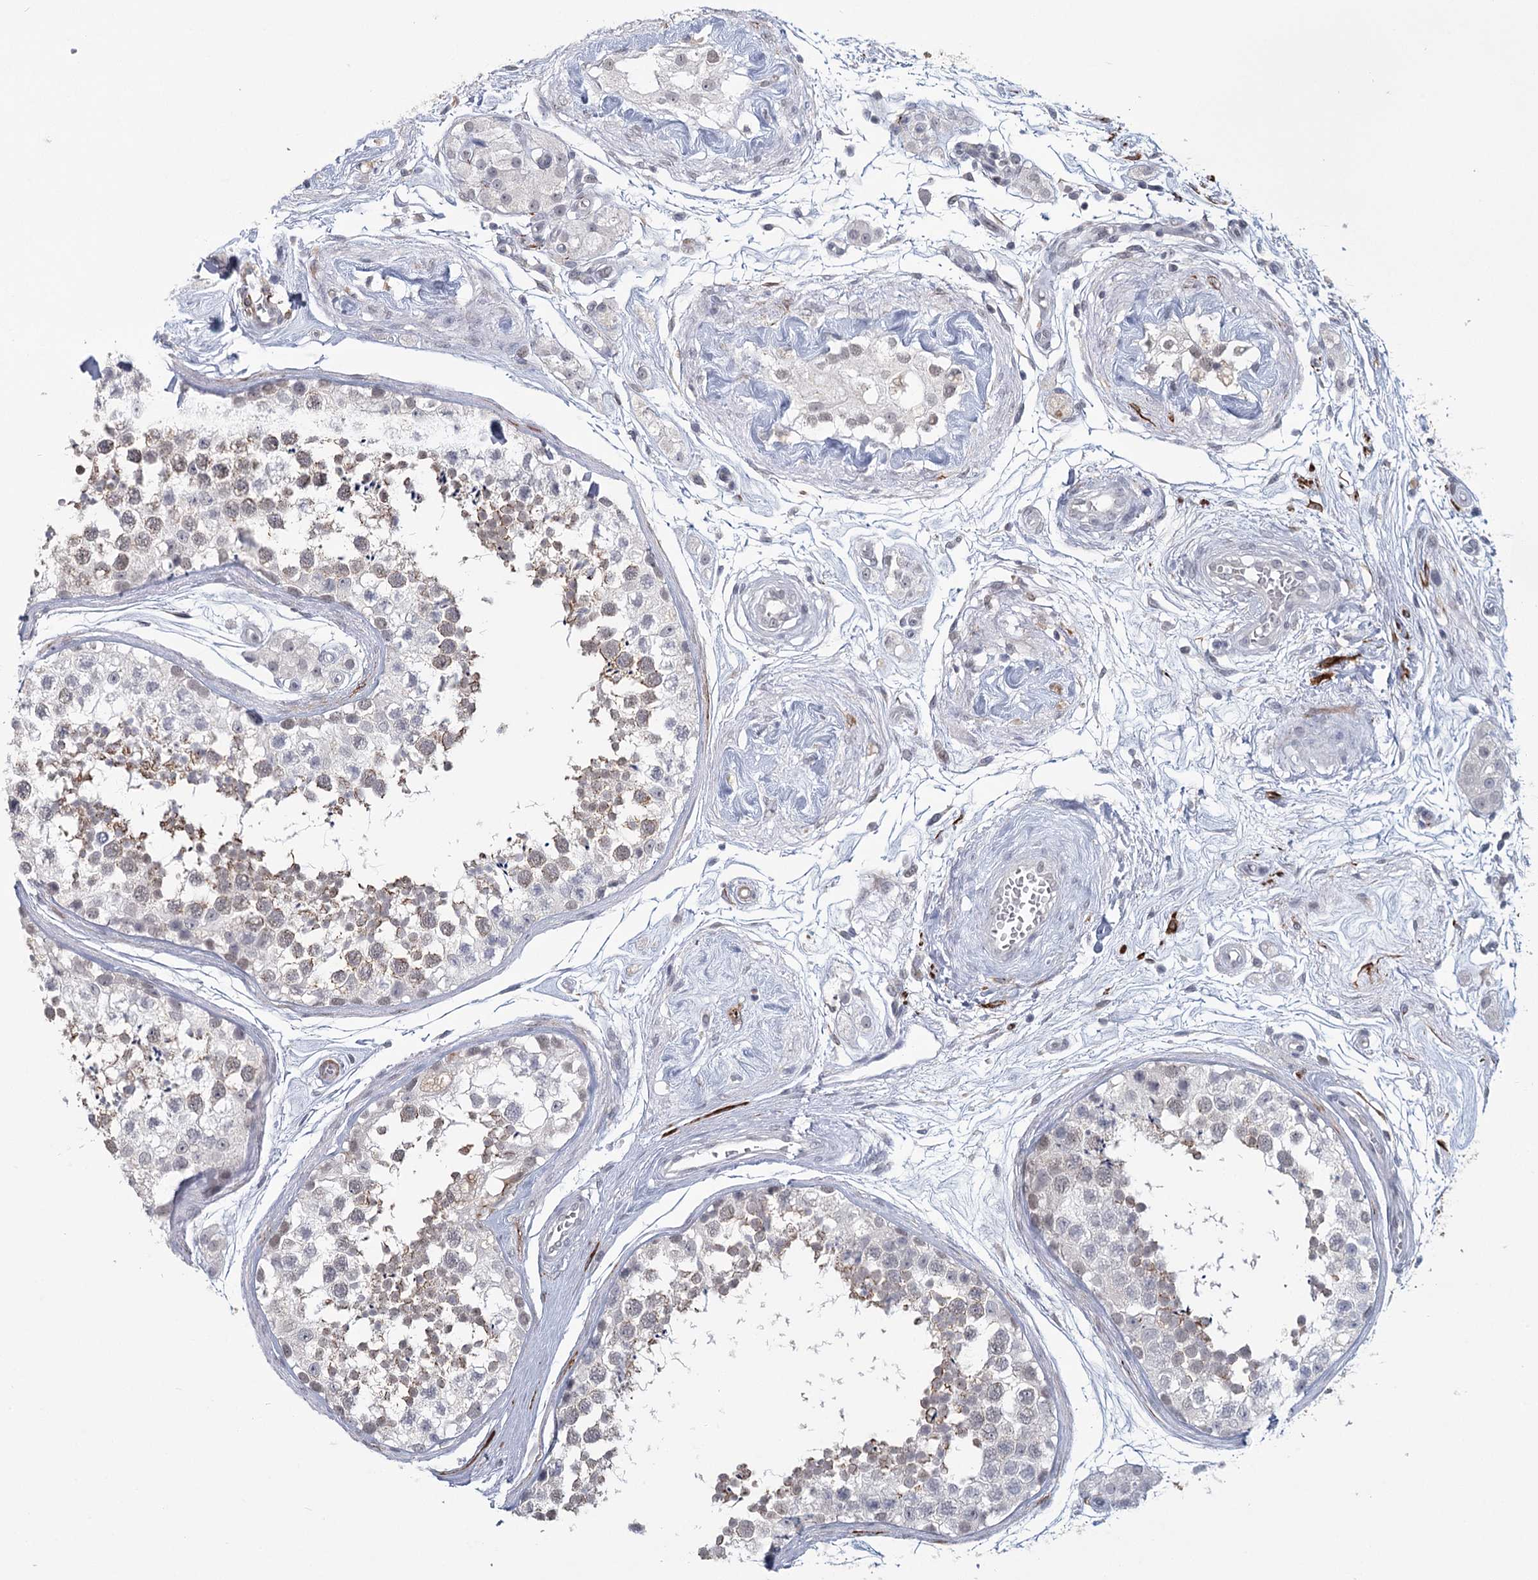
{"staining": {"intensity": "moderate", "quantity": "<25%", "location": "cytoplasmic/membranous"}, "tissue": "testis", "cell_type": "Cells in seminiferous ducts", "image_type": "normal", "snomed": [{"axis": "morphology", "description": "Normal tissue, NOS"}, {"axis": "topography", "description": "Testis"}], "caption": "High-power microscopy captured an immunohistochemistry (IHC) histopathology image of normal testis, revealing moderate cytoplasmic/membranous positivity in approximately <25% of cells in seminiferous ducts. (DAB = brown stain, brightfield microscopy at high magnification).", "gene": "TMEM70", "patient": {"sex": "male", "age": 56}}